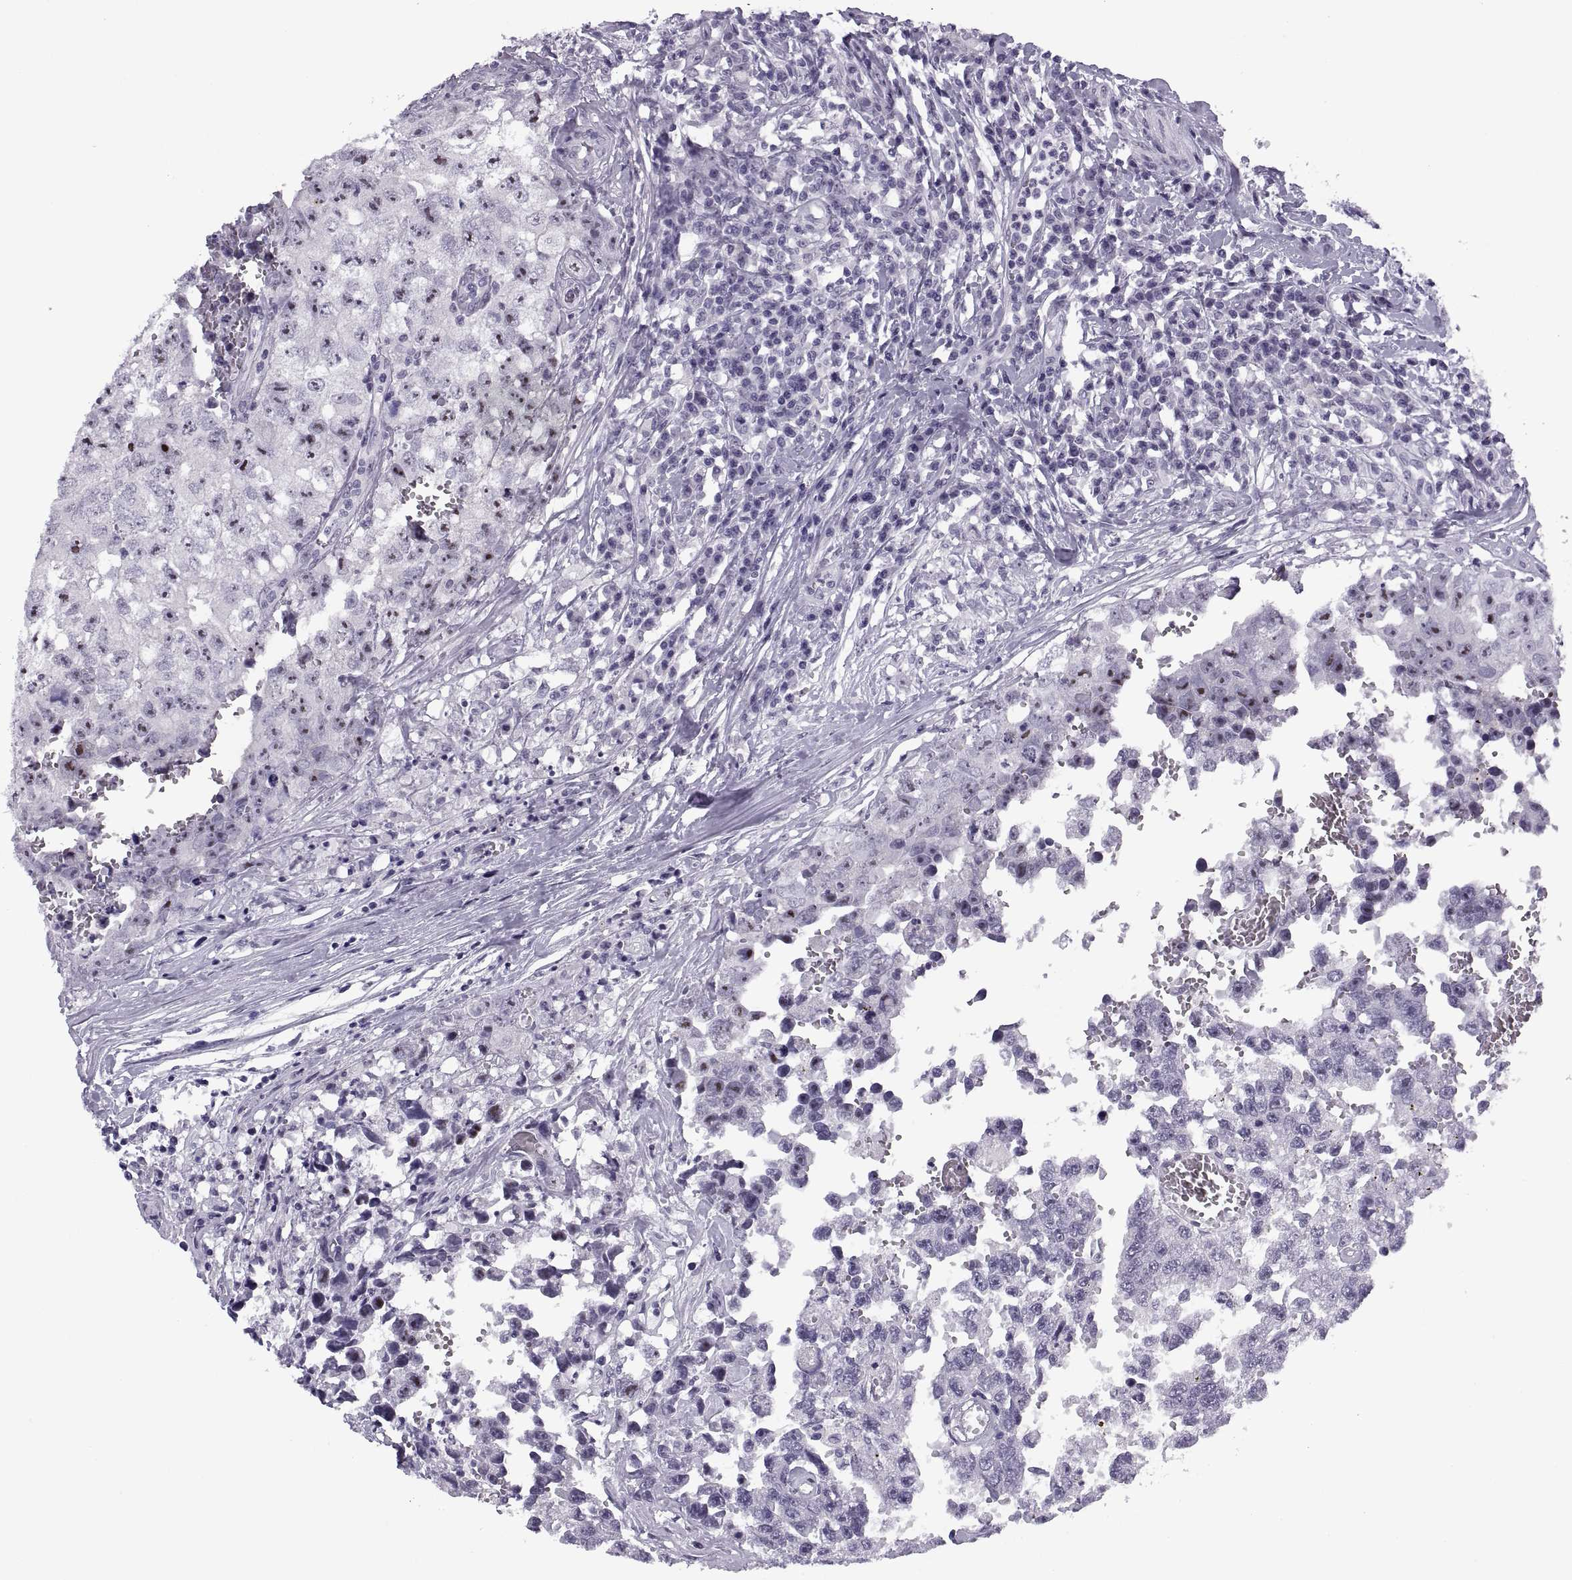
{"staining": {"intensity": "negative", "quantity": "none", "location": "none"}, "tissue": "testis cancer", "cell_type": "Tumor cells", "image_type": "cancer", "snomed": [{"axis": "morphology", "description": "Carcinoma, Embryonal, NOS"}, {"axis": "topography", "description": "Testis"}], "caption": "A micrograph of human testis cancer is negative for staining in tumor cells. (DAB (3,3'-diaminobenzidine) immunohistochemistry (IHC), high magnification).", "gene": "TBC1D3G", "patient": {"sex": "male", "age": 36}}